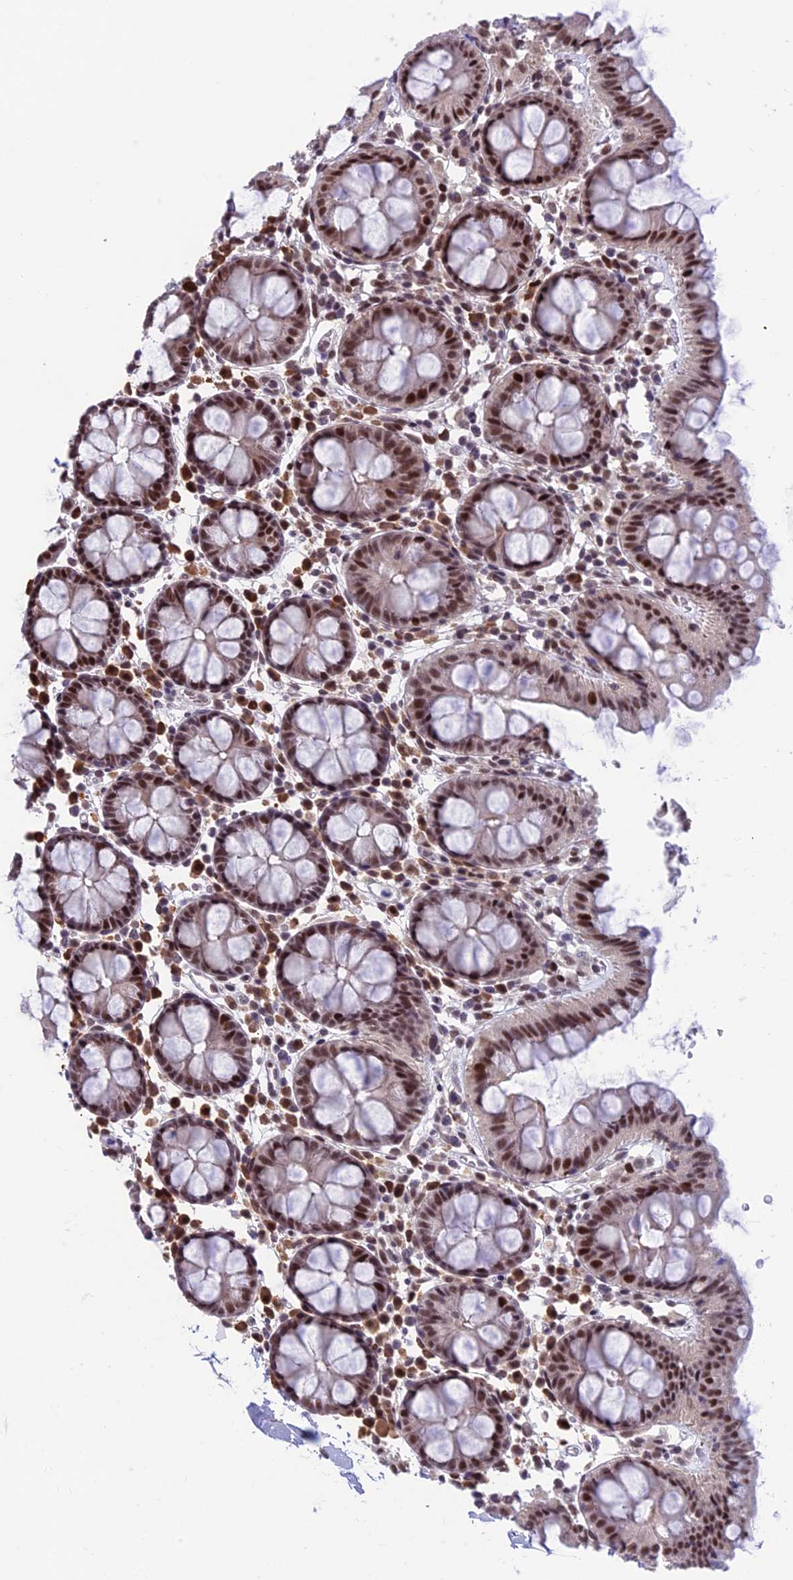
{"staining": {"intensity": "weak", "quantity": ">75%", "location": "cytoplasmic/membranous"}, "tissue": "colon", "cell_type": "Endothelial cells", "image_type": "normal", "snomed": [{"axis": "morphology", "description": "Normal tissue, NOS"}, {"axis": "topography", "description": "Colon"}], "caption": "Colon stained for a protein (brown) shows weak cytoplasmic/membranous positive staining in about >75% of endothelial cells.", "gene": "KIAA1191", "patient": {"sex": "male", "age": 75}}